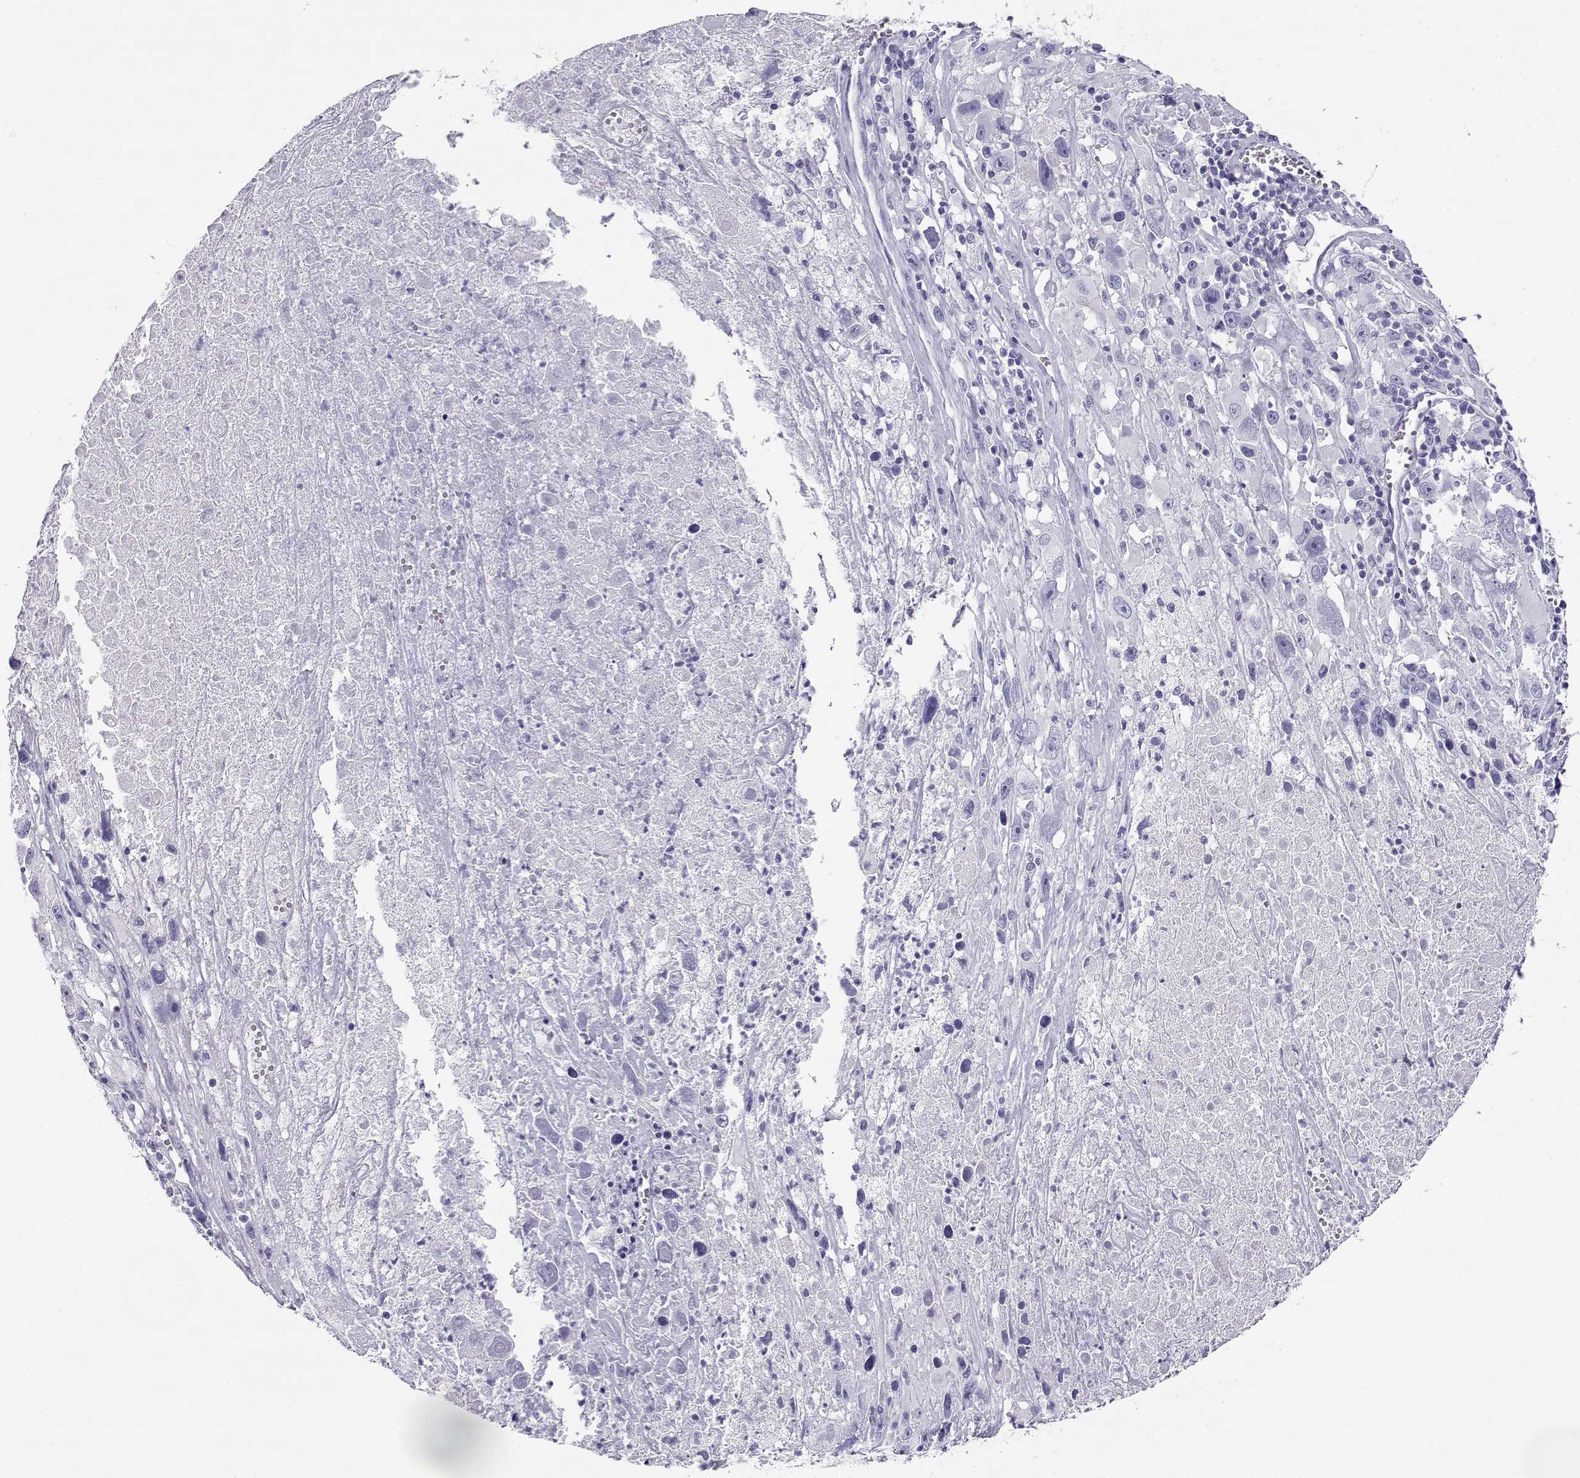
{"staining": {"intensity": "negative", "quantity": "none", "location": "none"}, "tissue": "melanoma", "cell_type": "Tumor cells", "image_type": "cancer", "snomed": [{"axis": "morphology", "description": "Malignant melanoma, Metastatic site"}, {"axis": "topography", "description": "Lymph node"}], "caption": "A micrograph of human melanoma is negative for staining in tumor cells.", "gene": "CABS1", "patient": {"sex": "male", "age": 50}}